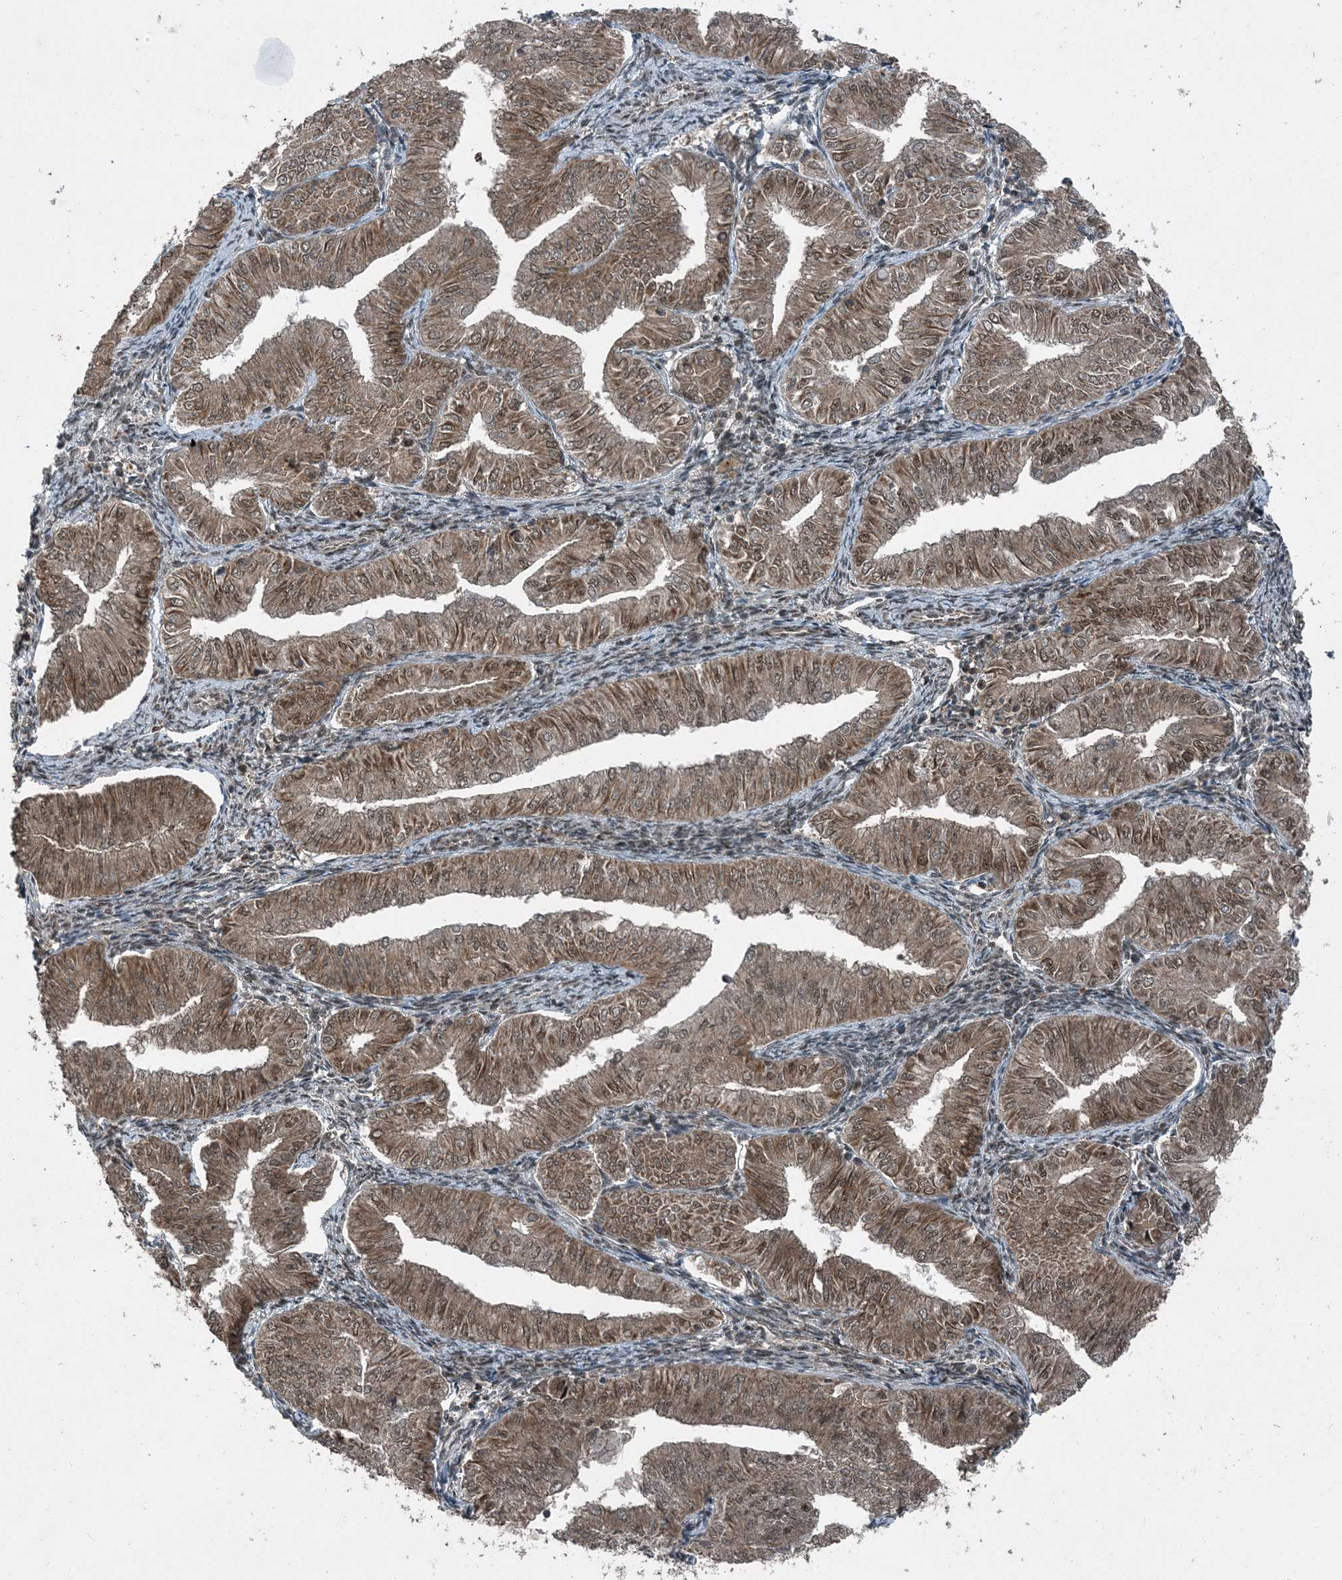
{"staining": {"intensity": "moderate", "quantity": ">75%", "location": "cytoplasmic/membranous,nuclear"}, "tissue": "endometrial cancer", "cell_type": "Tumor cells", "image_type": "cancer", "snomed": [{"axis": "morphology", "description": "Normal tissue, NOS"}, {"axis": "morphology", "description": "Adenocarcinoma, NOS"}, {"axis": "topography", "description": "Endometrium"}], "caption": "Immunohistochemical staining of human adenocarcinoma (endometrial) reveals medium levels of moderate cytoplasmic/membranous and nuclear protein expression in about >75% of tumor cells. Ihc stains the protein in brown and the nuclei are stained blue.", "gene": "COPS7B", "patient": {"sex": "female", "age": 53}}